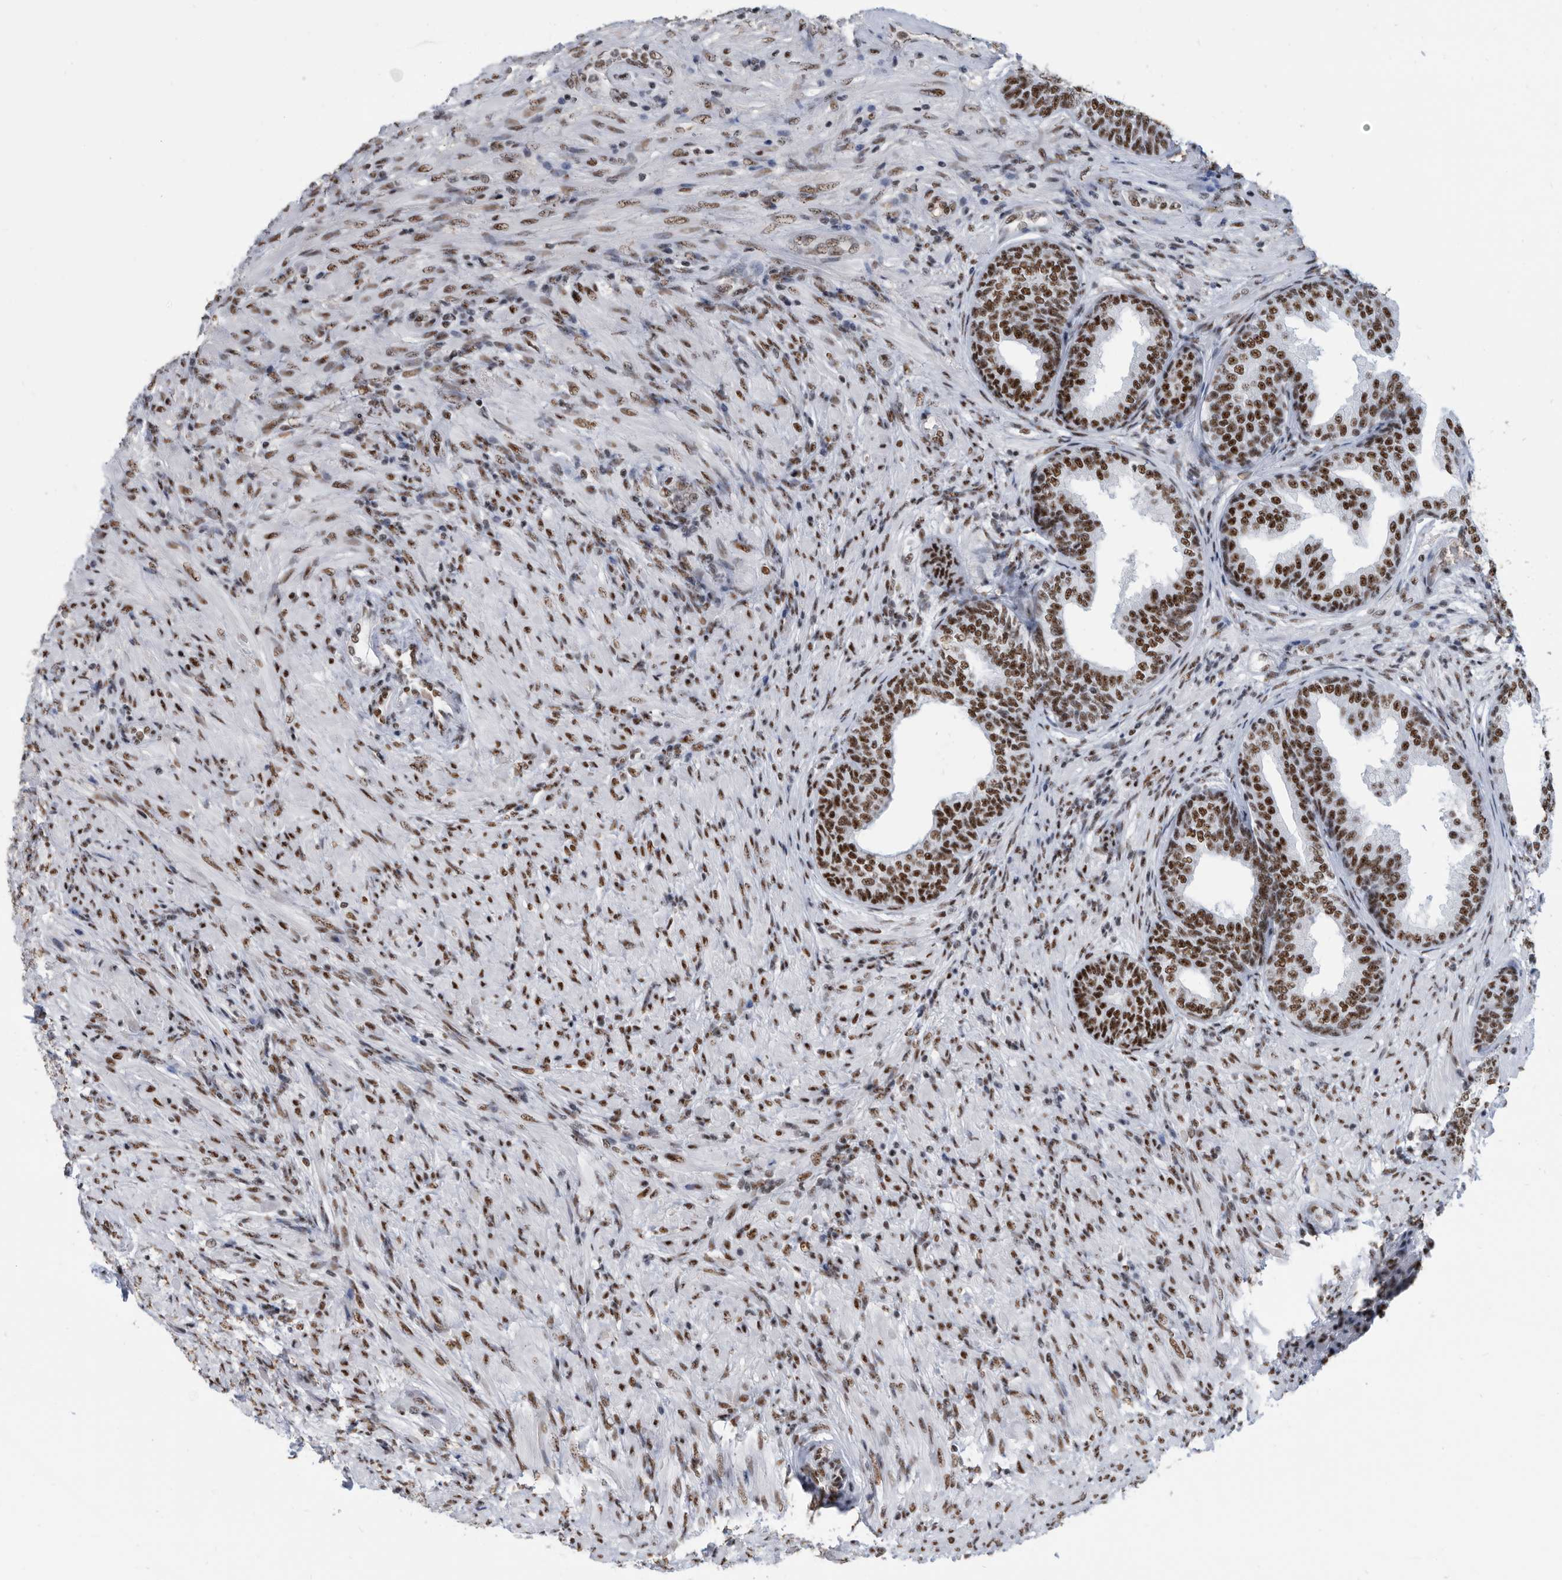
{"staining": {"intensity": "strong", "quantity": ">75%", "location": "nuclear"}, "tissue": "prostate", "cell_type": "Glandular cells", "image_type": "normal", "snomed": [{"axis": "morphology", "description": "Normal tissue, NOS"}, {"axis": "topography", "description": "Prostate"}], "caption": "IHC of benign prostate reveals high levels of strong nuclear staining in about >75% of glandular cells. (Brightfield microscopy of DAB IHC at high magnification).", "gene": "SF3A1", "patient": {"sex": "male", "age": 76}}